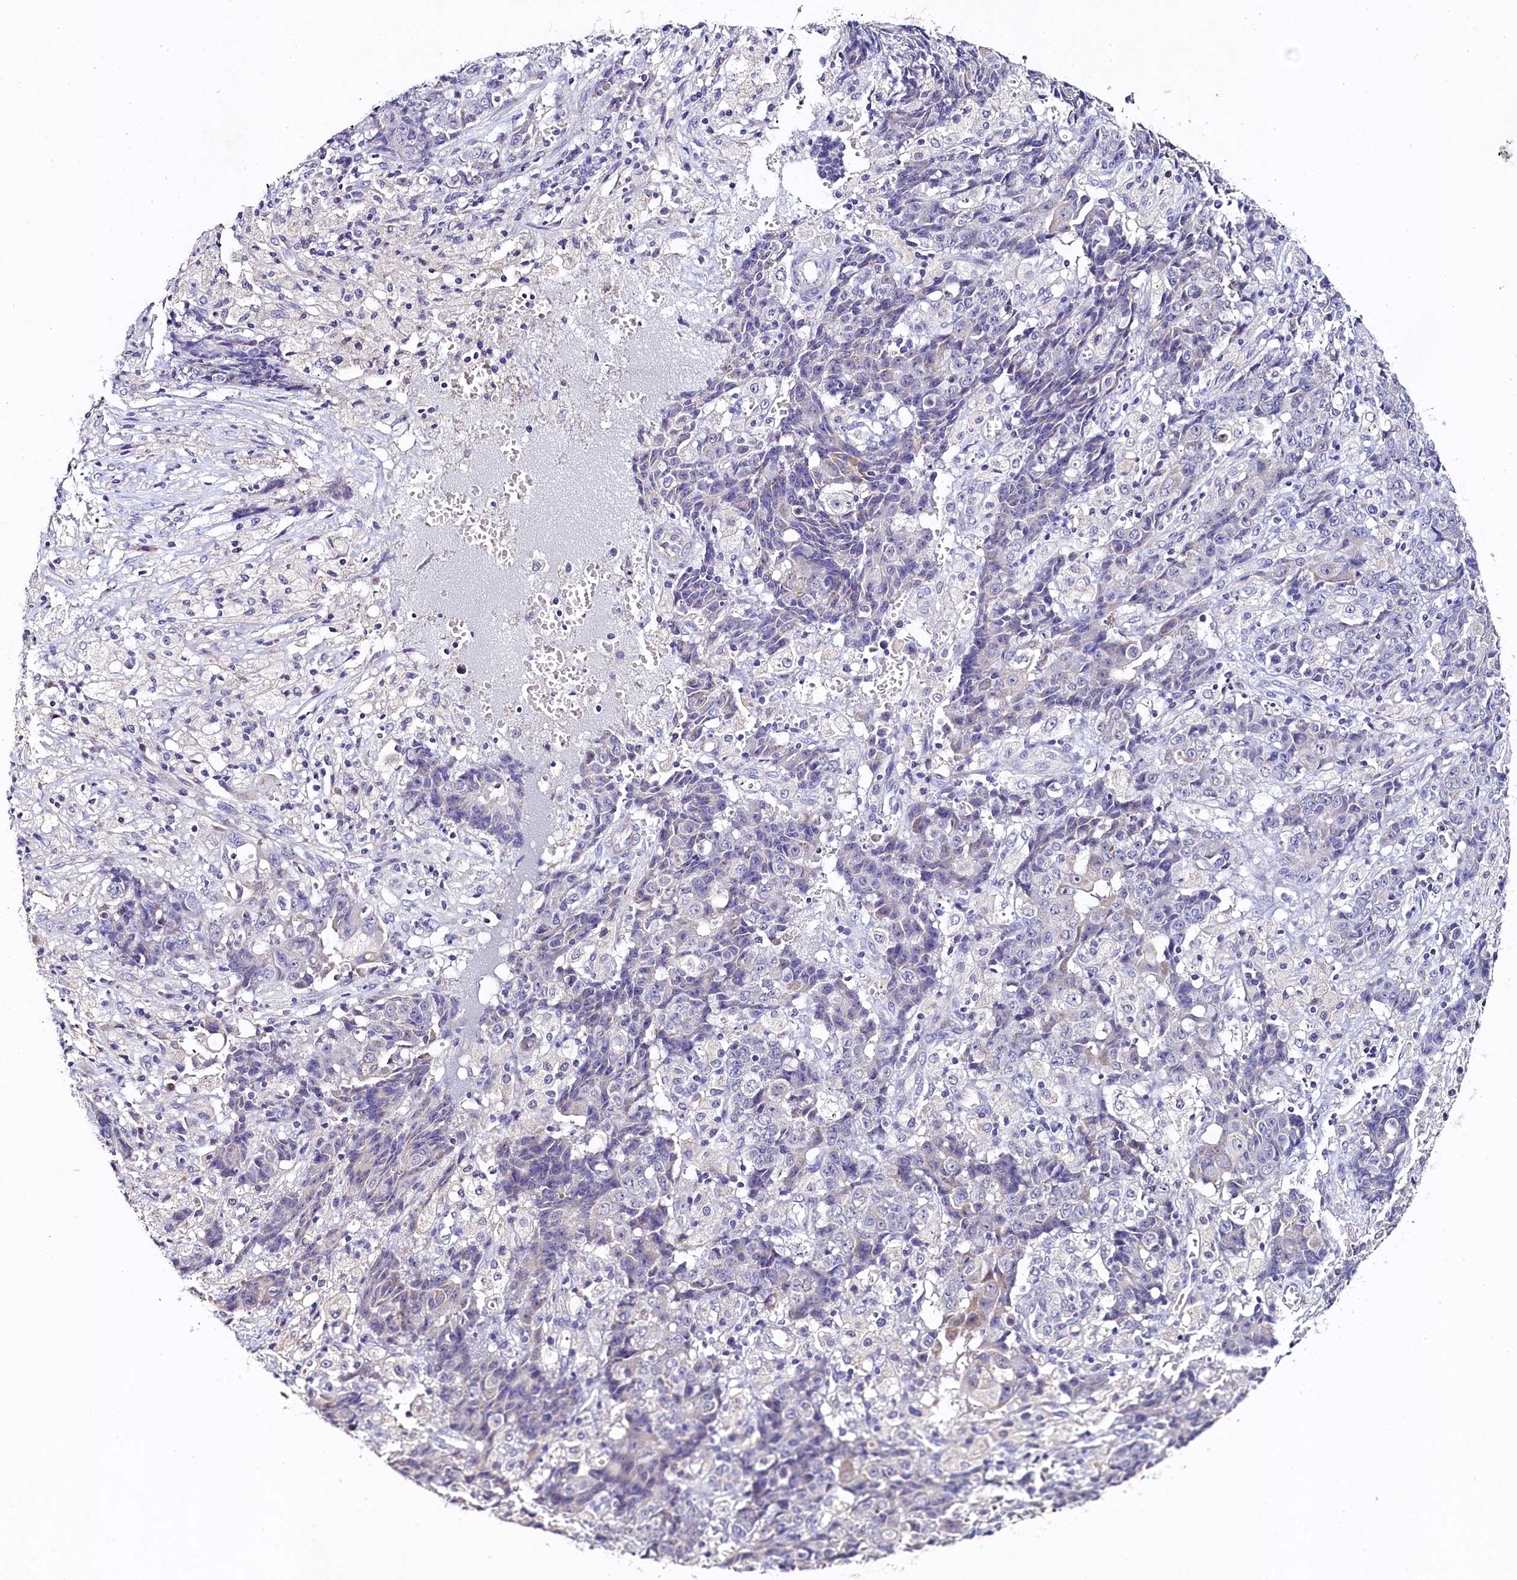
{"staining": {"intensity": "negative", "quantity": "none", "location": "none"}, "tissue": "ovarian cancer", "cell_type": "Tumor cells", "image_type": "cancer", "snomed": [{"axis": "morphology", "description": "Carcinoma, endometroid"}, {"axis": "topography", "description": "Ovary"}], "caption": "This is an immunohistochemistry (IHC) micrograph of ovarian endometroid carcinoma. There is no positivity in tumor cells.", "gene": "FXYD6", "patient": {"sex": "female", "age": 42}}